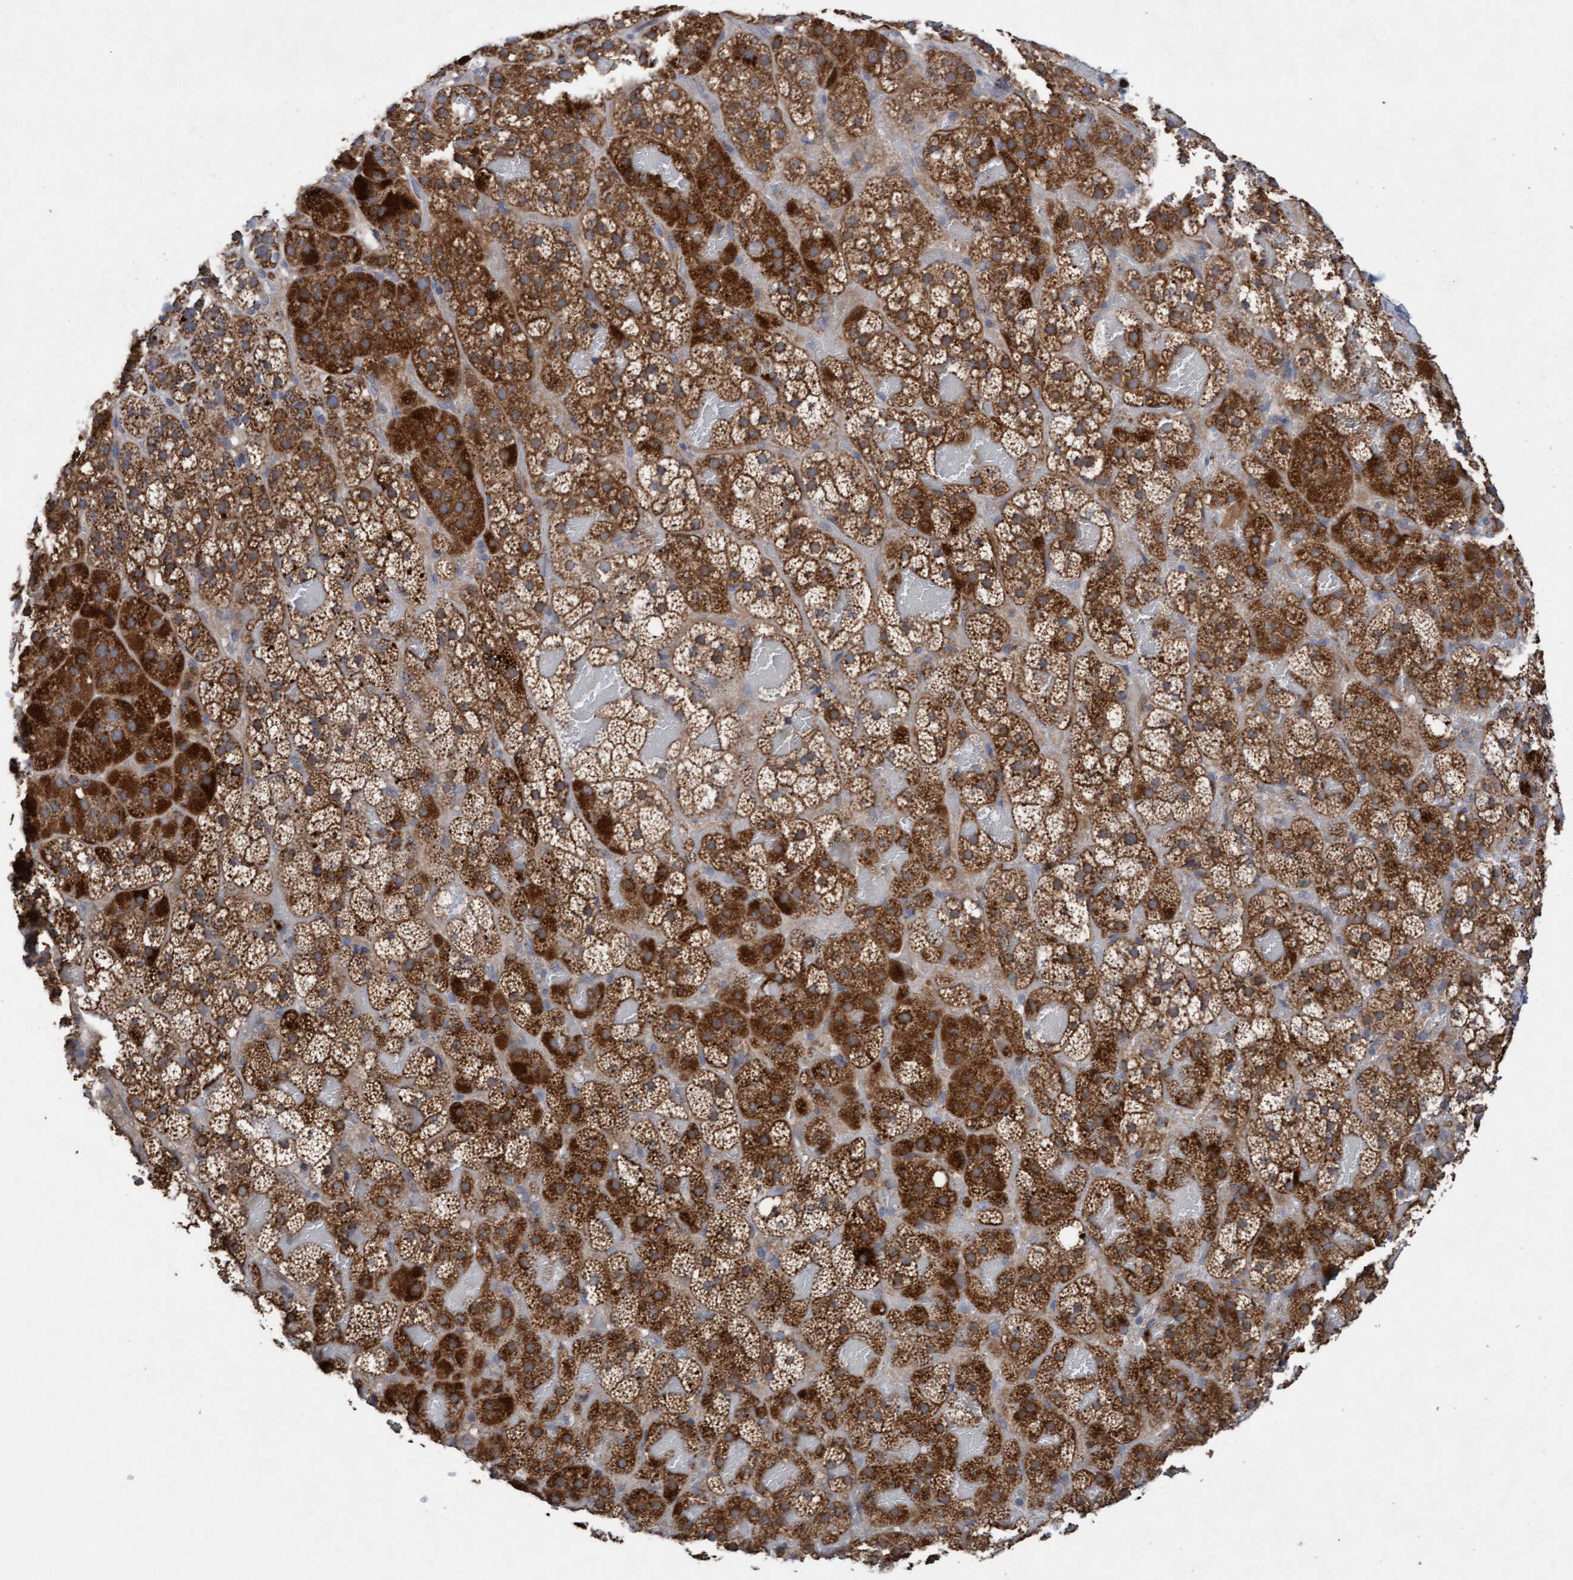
{"staining": {"intensity": "strong", "quantity": ">75%", "location": "cytoplasmic/membranous"}, "tissue": "adrenal gland", "cell_type": "Glandular cells", "image_type": "normal", "snomed": [{"axis": "morphology", "description": "Normal tissue, NOS"}, {"axis": "topography", "description": "Adrenal gland"}], "caption": "Unremarkable adrenal gland was stained to show a protein in brown. There is high levels of strong cytoplasmic/membranous expression in approximately >75% of glandular cells. (DAB (3,3'-diaminobenzidine) = brown stain, brightfield microscopy at high magnification).", "gene": "ATPAF2", "patient": {"sex": "female", "age": 59}}